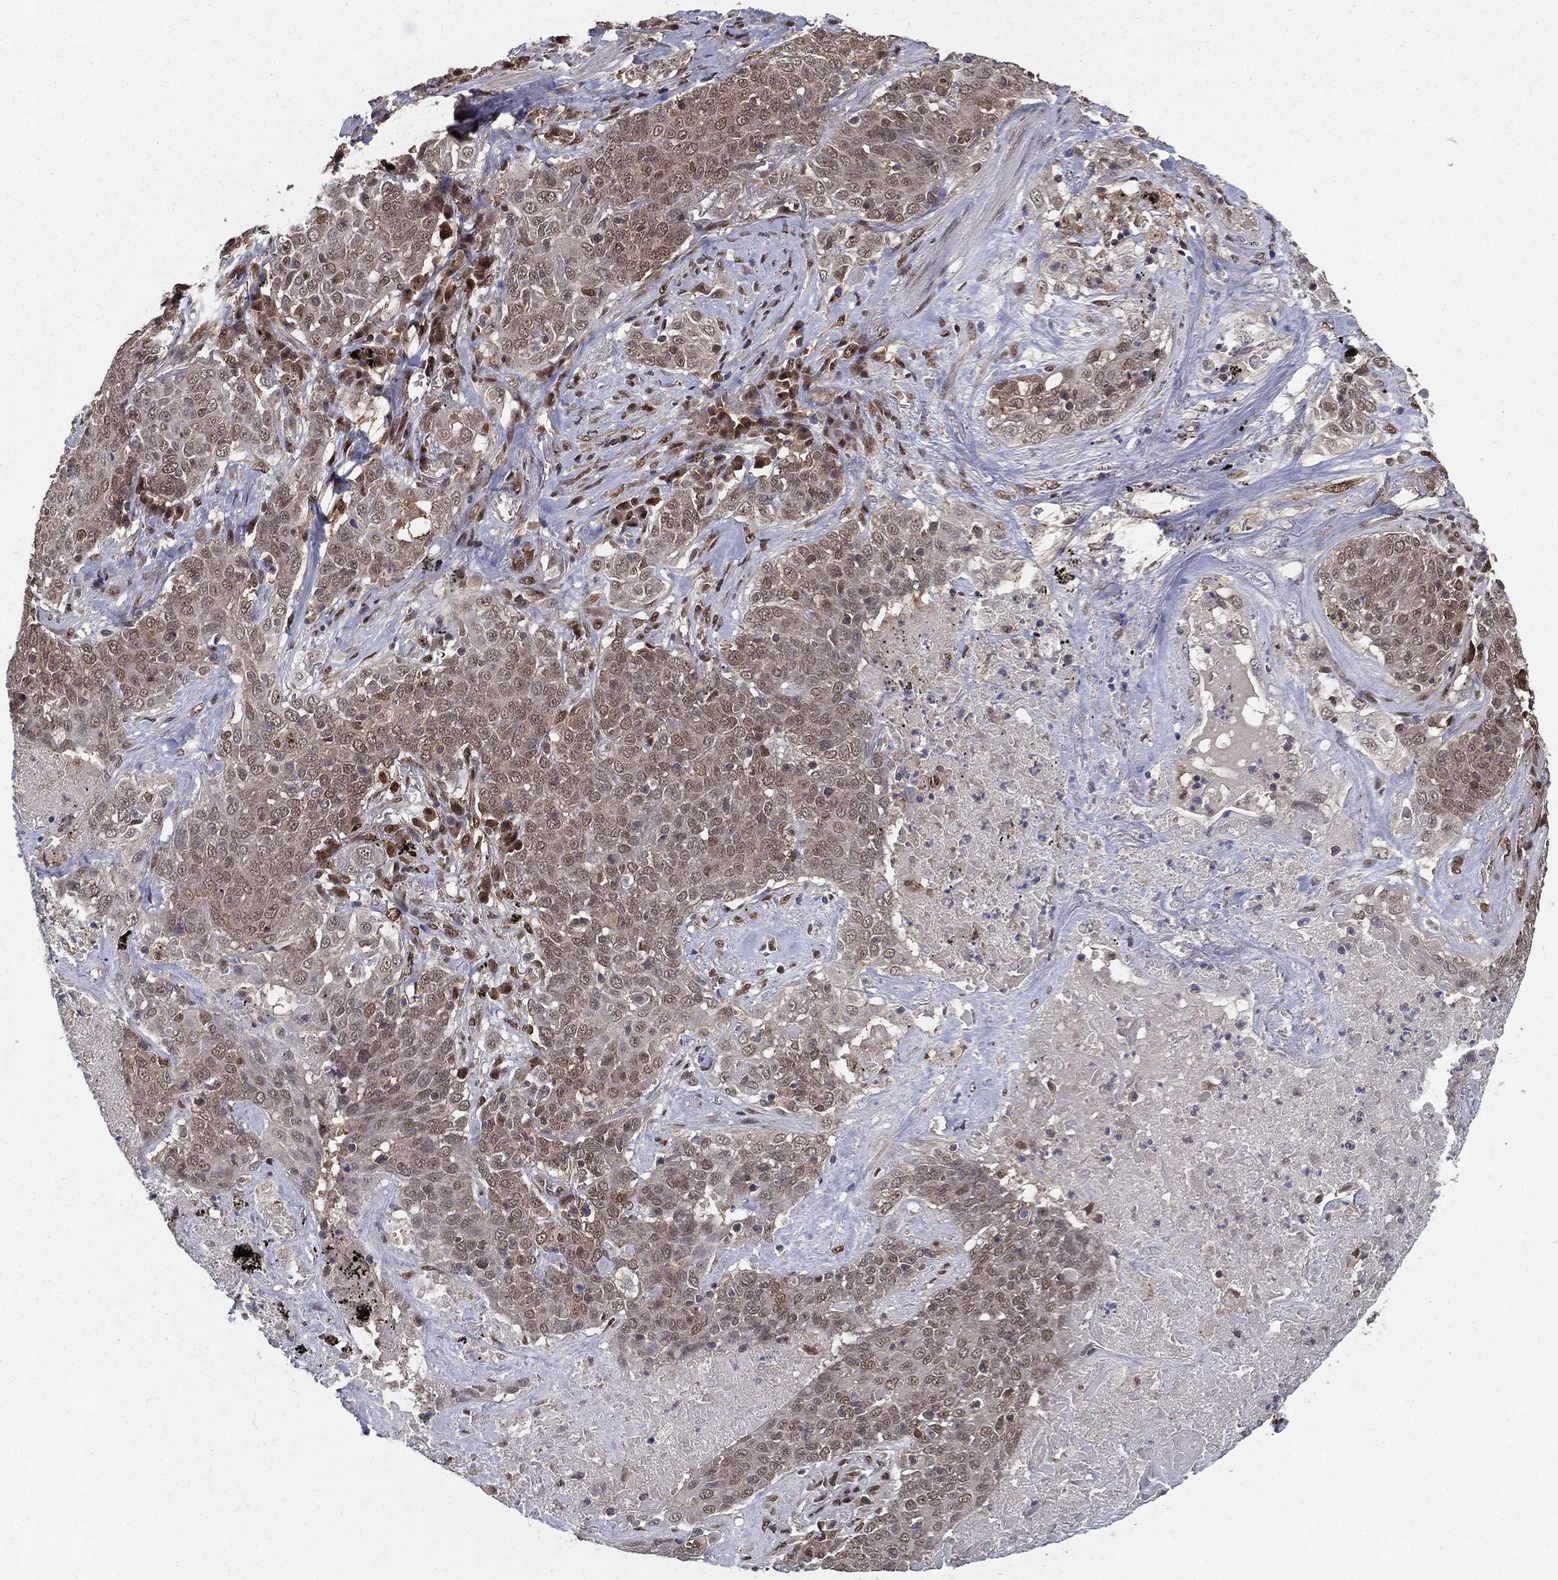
{"staining": {"intensity": "weak", "quantity": "<25%", "location": "nuclear"}, "tissue": "lung cancer", "cell_type": "Tumor cells", "image_type": "cancer", "snomed": [{"axis": "morphology", "description": "Squamous cell carcinoma, NOS"}, {"axis": "topography", "description": "Lung"}], "caption": "Image shows no protein expression in tumor cells of lung cancer tissue.", "gene": "CARM1", "patient": {"sex": "male", "age": 82}}